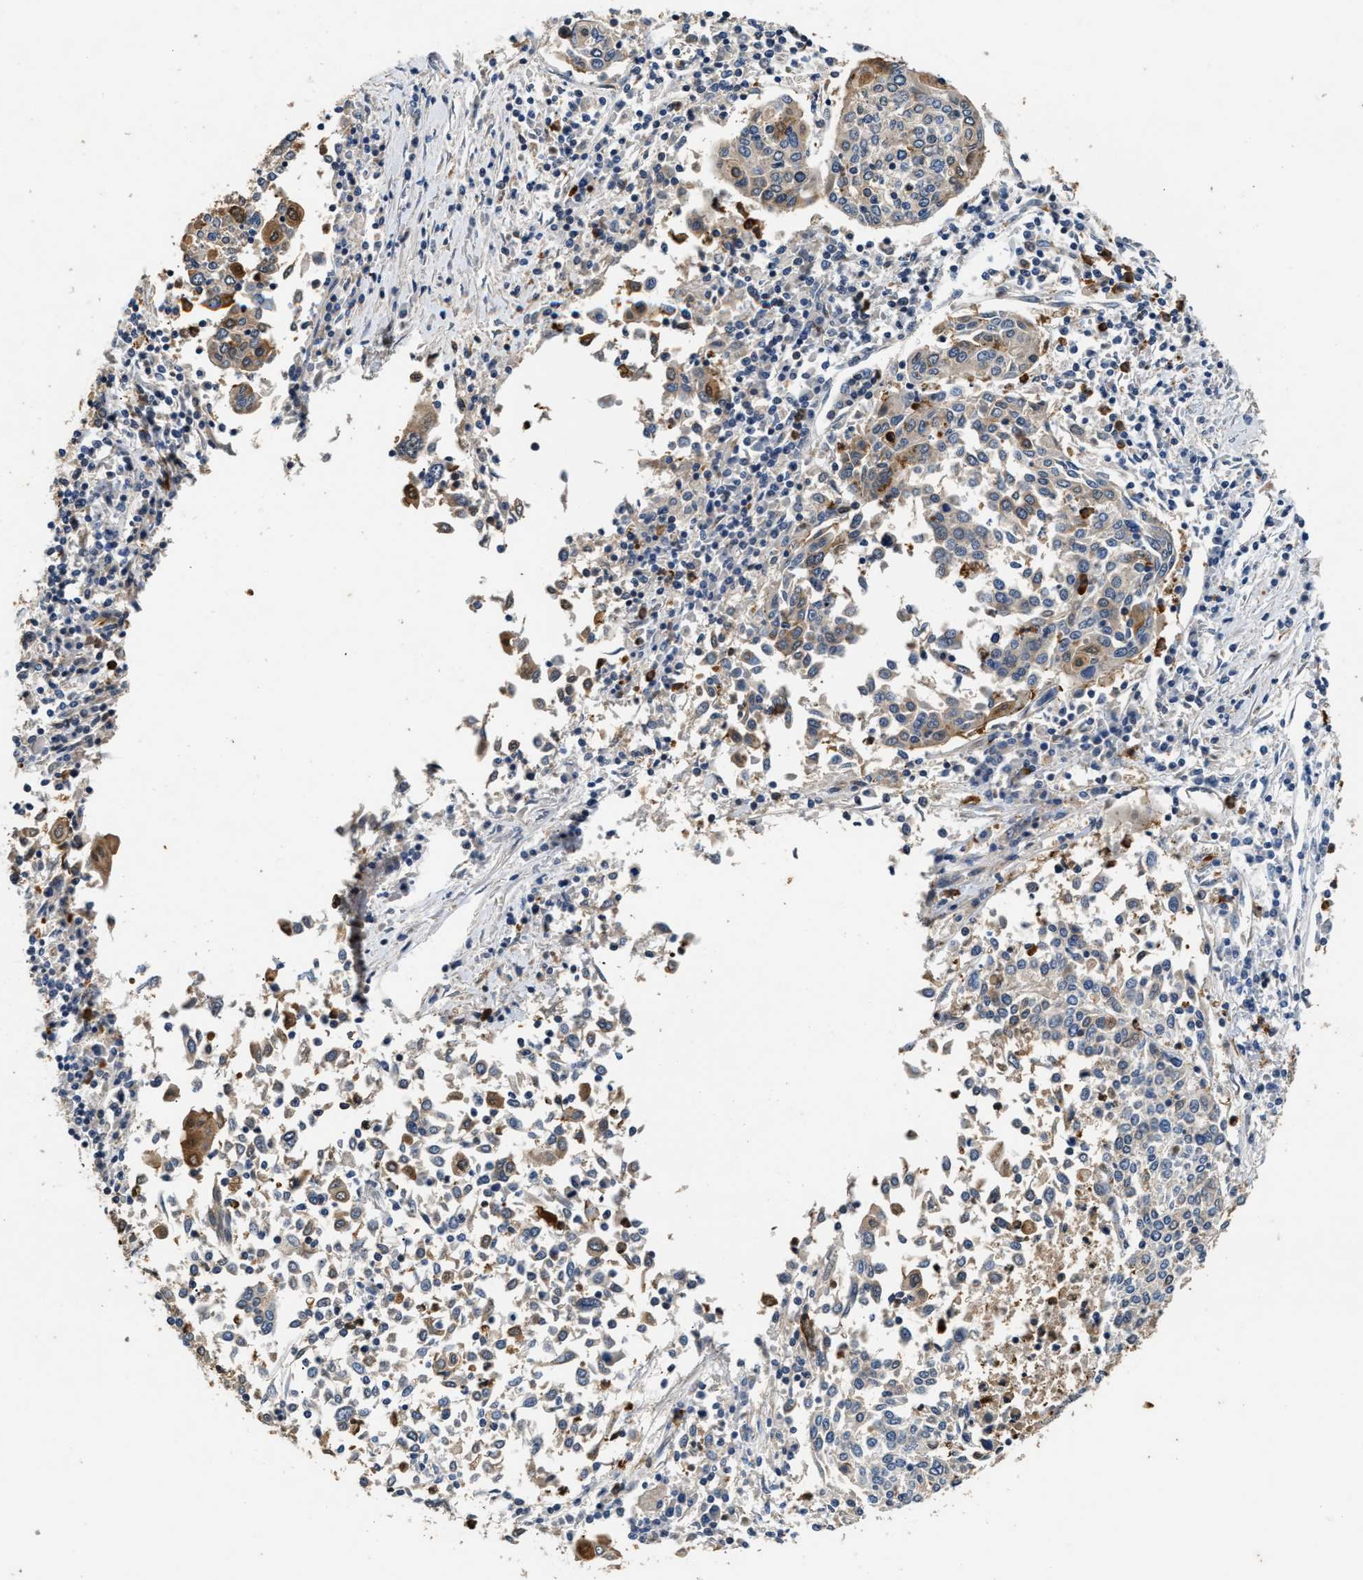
{"staining": {"intensity": "weak", "quantity": "<25%", "location": "cytoplasmic/membranous"}, "tissue": "cervical cancer", "cell_type": "Tumor cells", "image_type": "cancer", "snomed": [{"axis": "morphology", "description": "Squamous cell carcinoma, NOS"}, {"axis": "topography", "description": "Cervix"}], "caption": "Immunohistochemical staining of squamous cell carcinoma (cervical) exhibits no significant positivity in tumor cells.", "gene": "CHUK", "patient": {"sex": "female", "age": 40}}